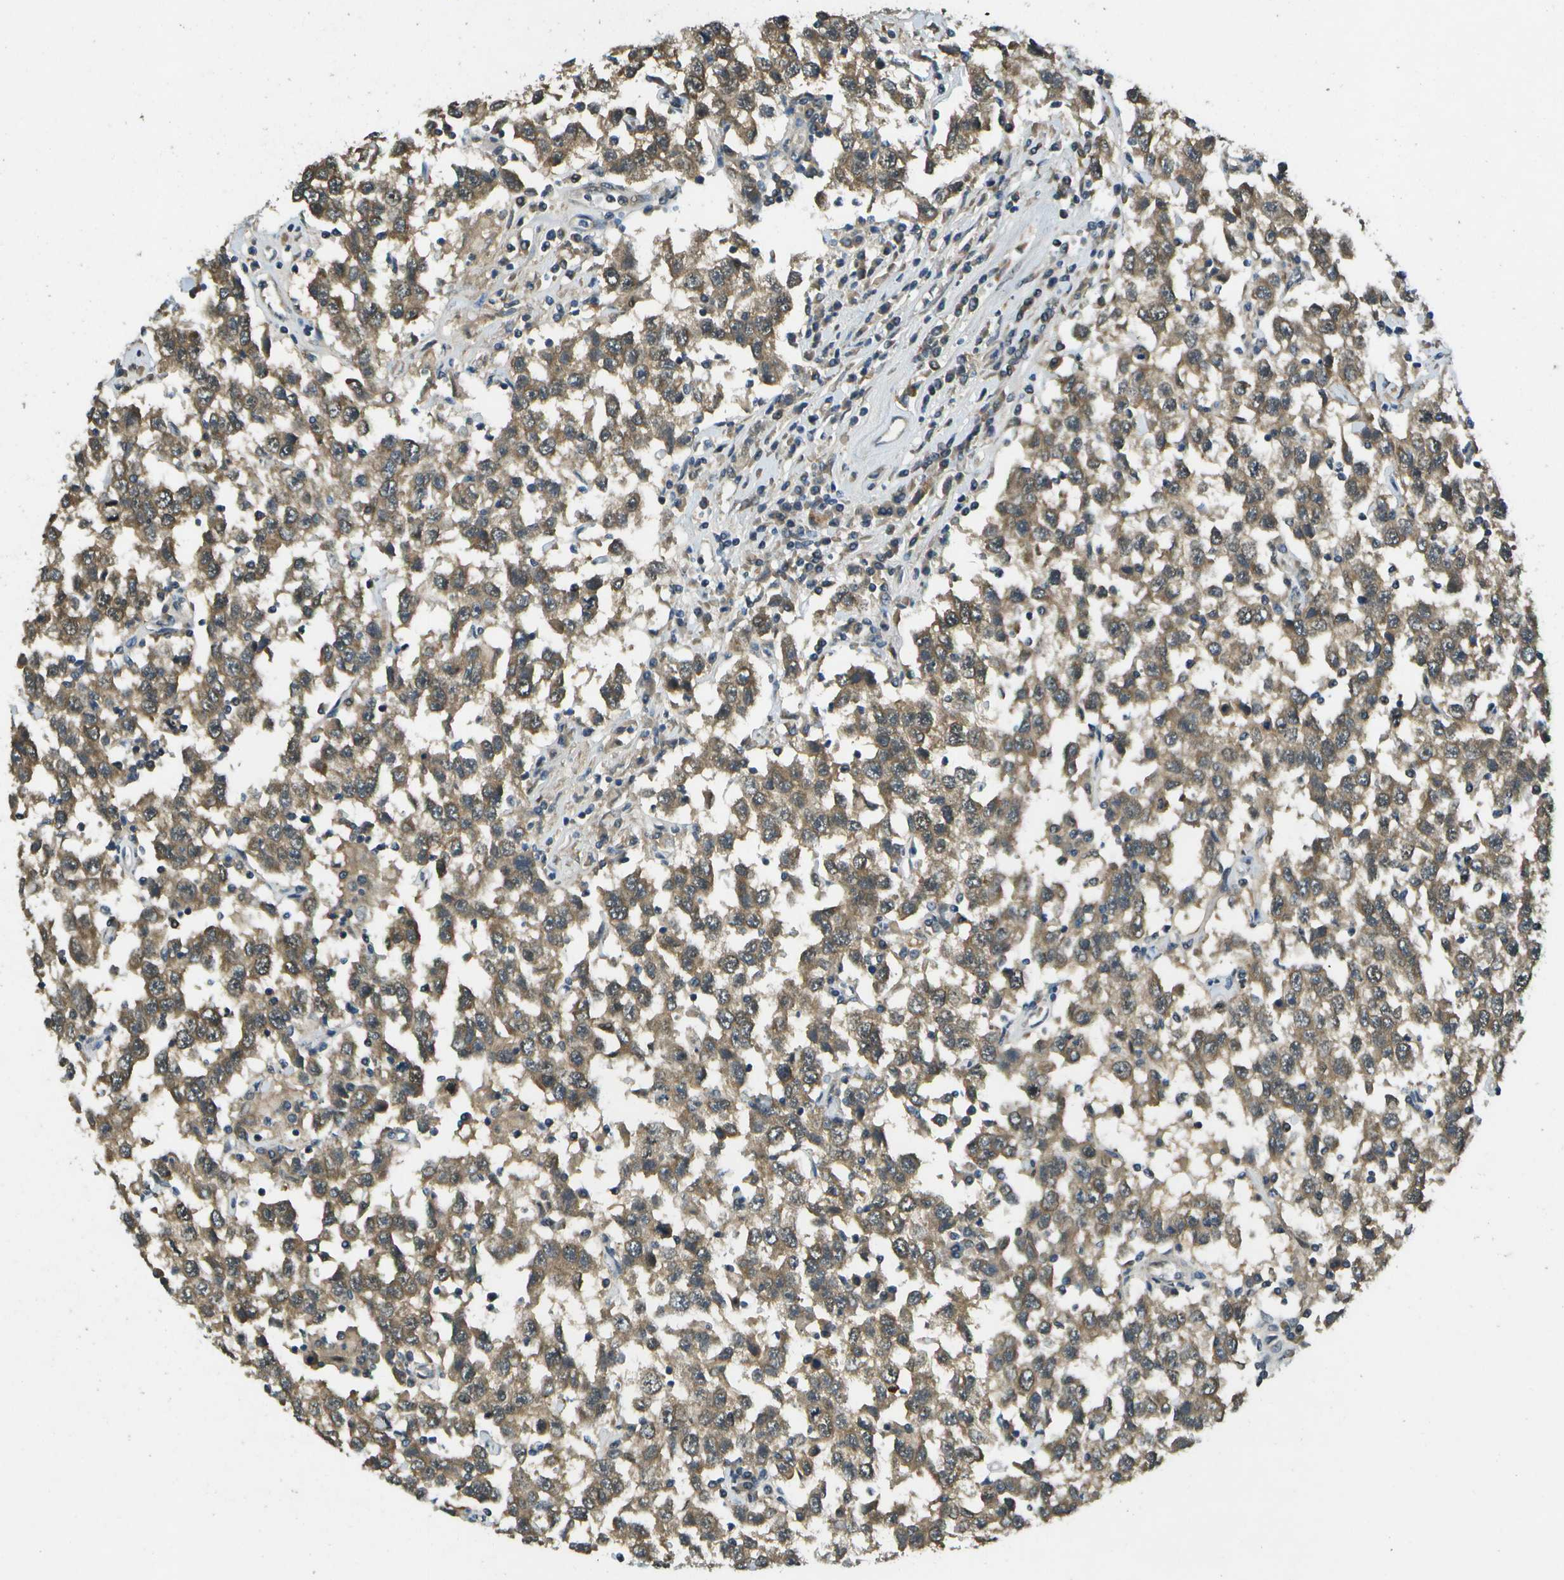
{"staining": {"intensity": "moderate", "quantity": ">75%", "location": "cytoplasmic/membranous"}, "tissue": "testis cancer", "cell_type": "Tumor cells", "image_type": "cancer", "snomed": [{"axis": "morphology", "description": "Seminoma, NOS"}, {"axis": "topography", "description": "Testis"}], "caption": "Immunohistochemistry (IHC) micrograph of human testis seminoma stained for a protein (brown), which demonstrates medium levels of moderate cytoplasmic/membranous positivity in about >75% of tumor cells.", "gene": "GANC", "patient": {"sex": "male", "age": 41}}